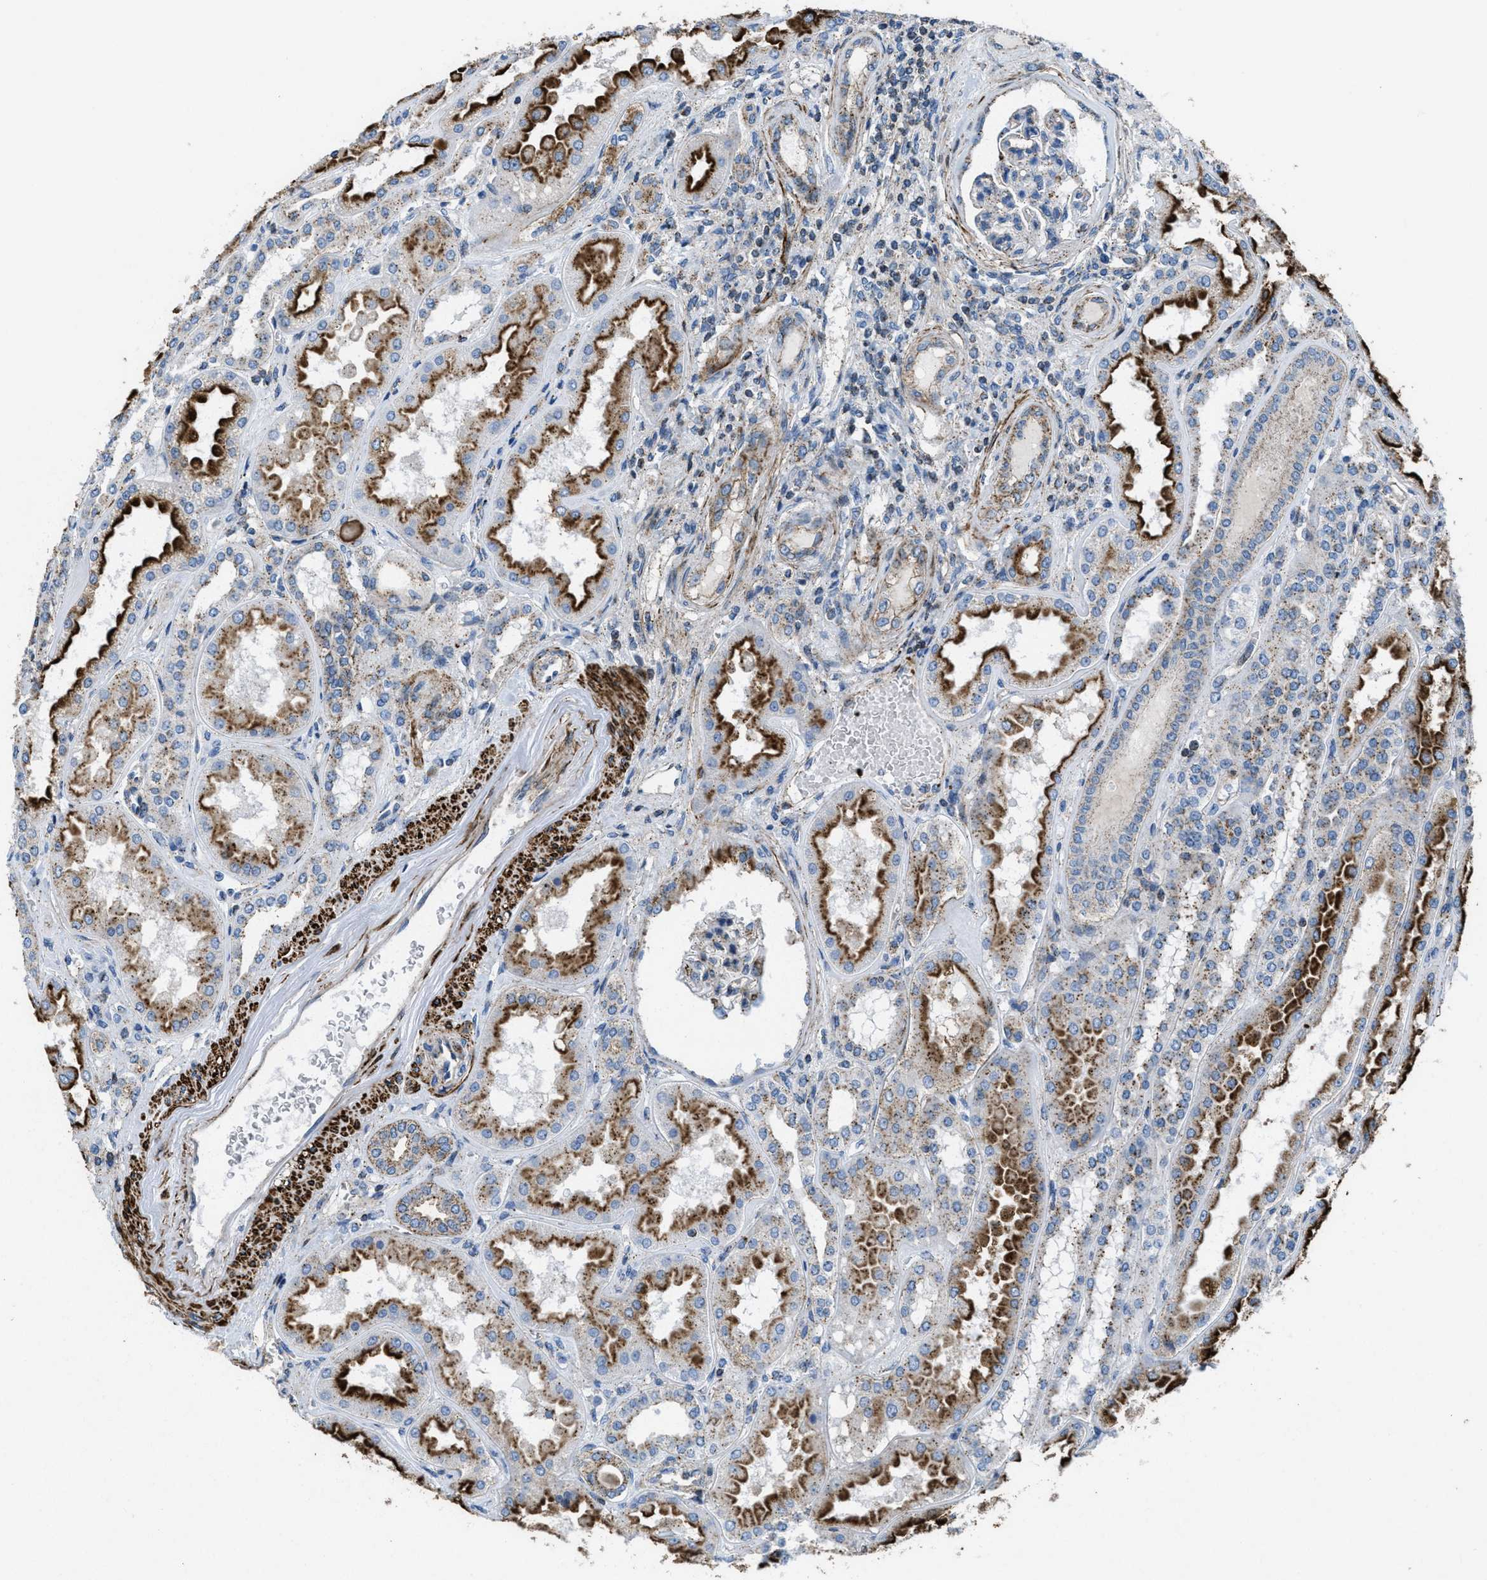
{"staining": {"intensity": "weak", "quantity": "<25%", "location": "cytoplasmic/membranous"}, "tissue": "kidney", "cell_type": "Cells in glomeruli", "image_type": "normal", "snomed": [{"axis": "morphology", "description": "Normal tissue, NOS"}, {"axis": "topography", "description": "Kidney"}], "caption": "This is a histopathology image of IHC staining of benign kidney, which shows no staining in cells in glomeruli.", "gene": "MFSD13A", "patient": {"sex": "female", "age": 56}}